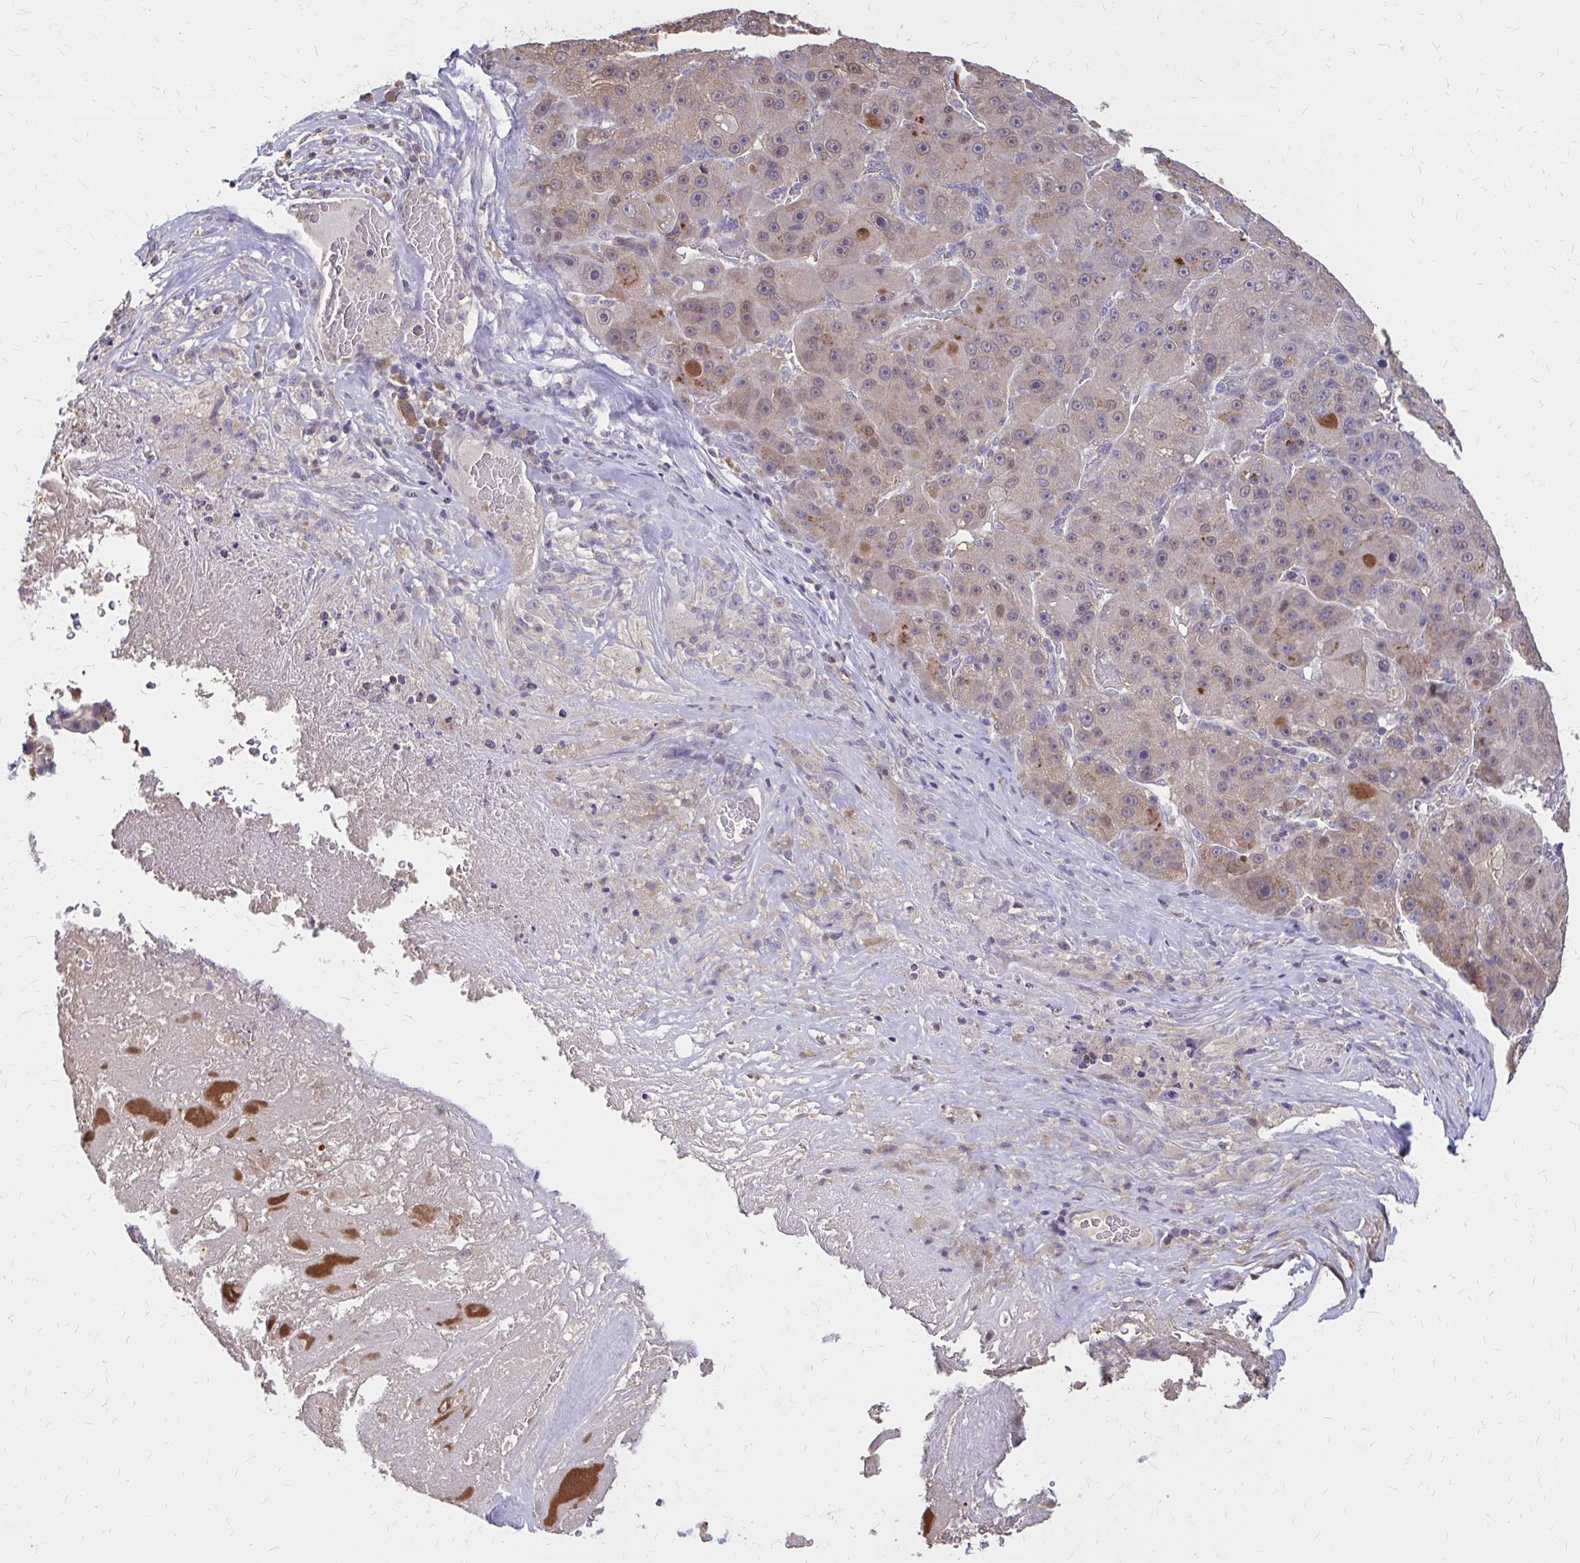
{"staining": {"intensity": "weak", "quantity": "25%-75%", "location": "cytoplasmic/membranous"}, "tissue": "liver cancer", "cell_type": "Tumor cells", "image_type": "cancer", "snomed": [{"axis": "morphology", "description": "Carcinoma, Hepatocellular, NOS"}, {"axis": "topography", "description": "Liver"}], "caption": "IHC of human liver cancer exhibits low levels of weak cytoplasmic/membranous expression in about 25%-75% of tumor cells.", "gene": "IFI44L", "patient": {"sex": "male", "age": 76}}